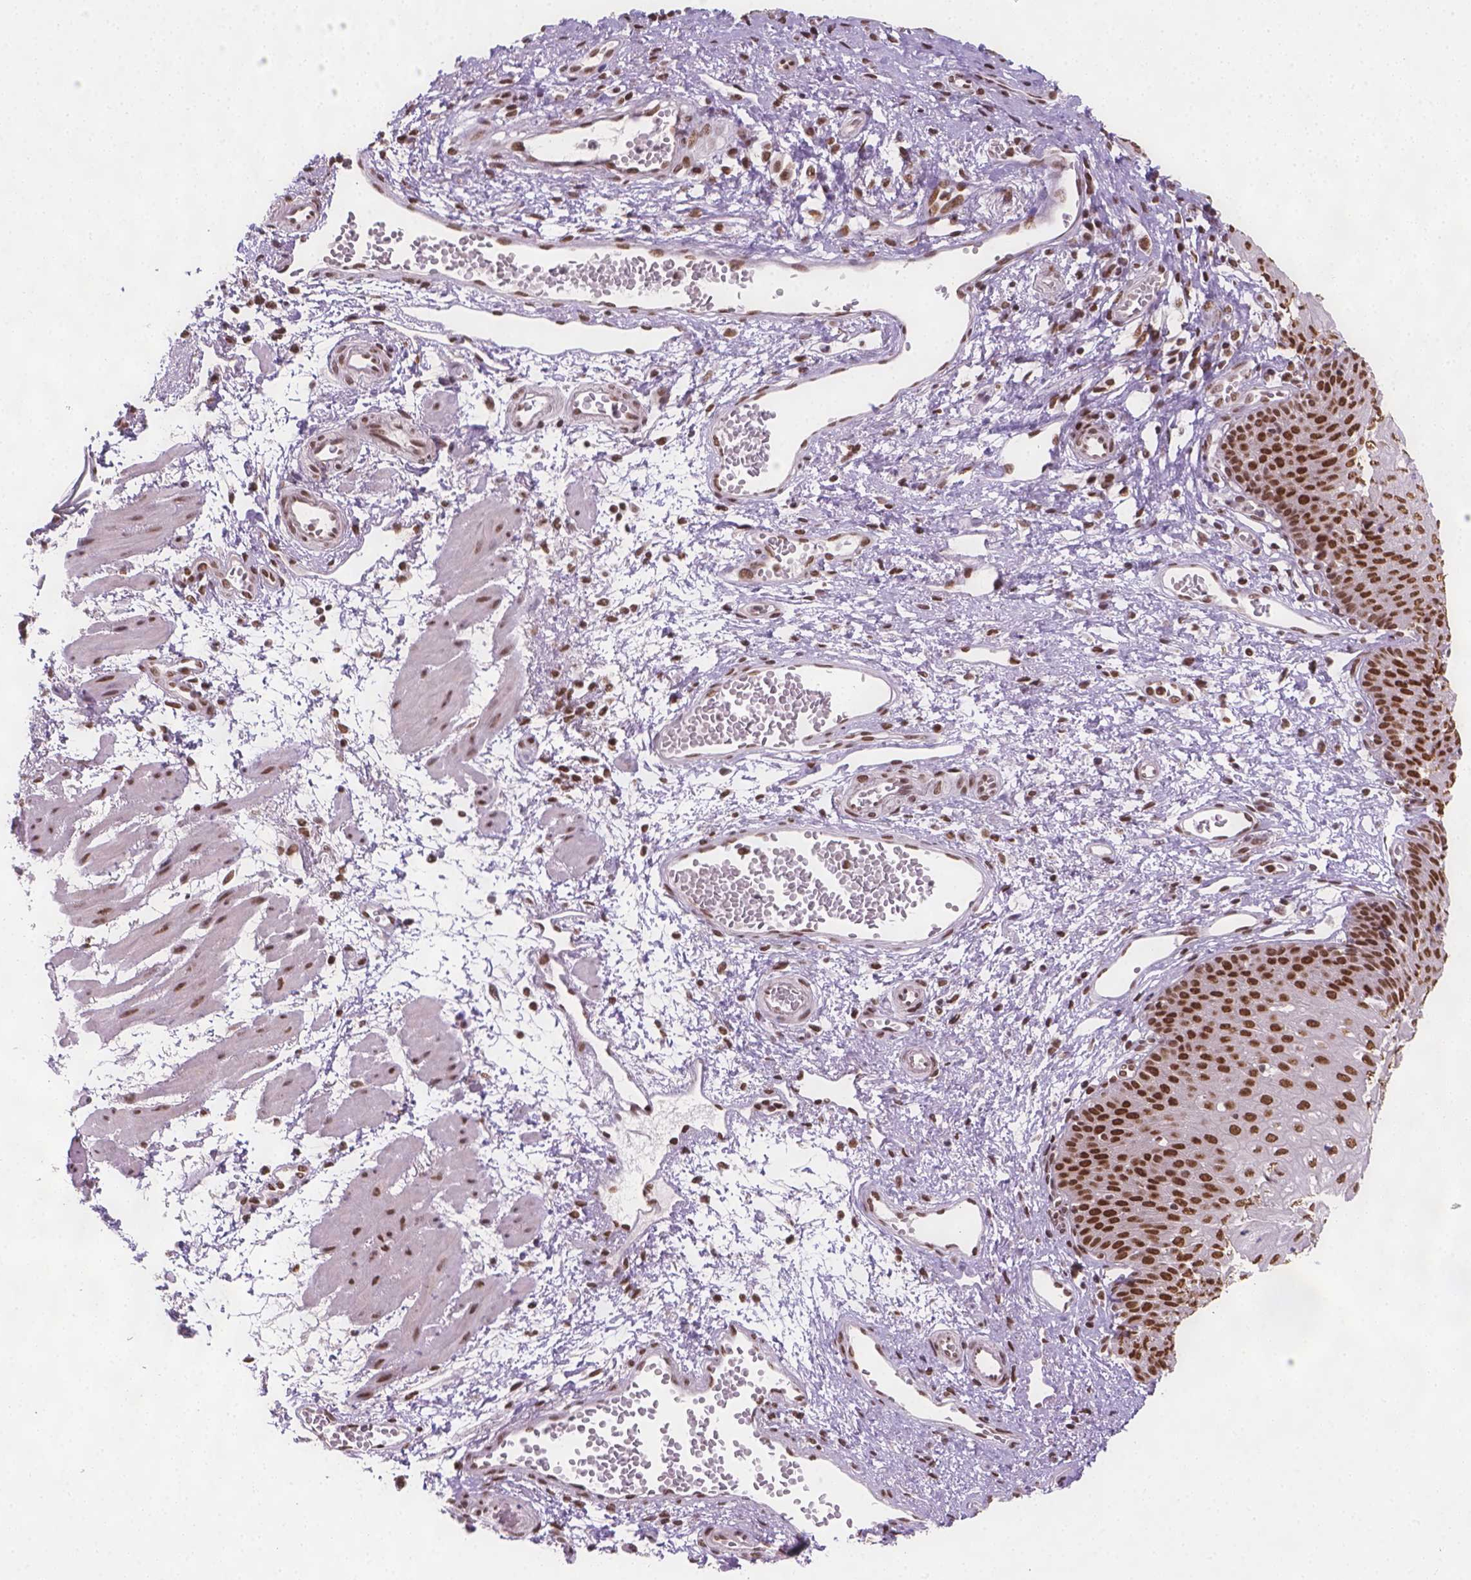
{"staining": {"intensity": "strong", "quantity": ">75%", "location": "nuclear"}, "tissue": "esophagus", "cell_type": "Squamous epithelial cells", "image_type": "normal", "snomed": [{"axis": "morphology", "description": "Normal tissue, NOS"}, {"axis": "topography", "description": "Esophagus"}], "caption": "Protein expression analysis of normal human esophagus reveals strong nuclear positivity in approximately >75% of squamous epithelial cells. (DAB IHC with brightfield microscopy, high magnification).", "gene": "FANCE", "patient": {"sex": "male", "age": 71}}